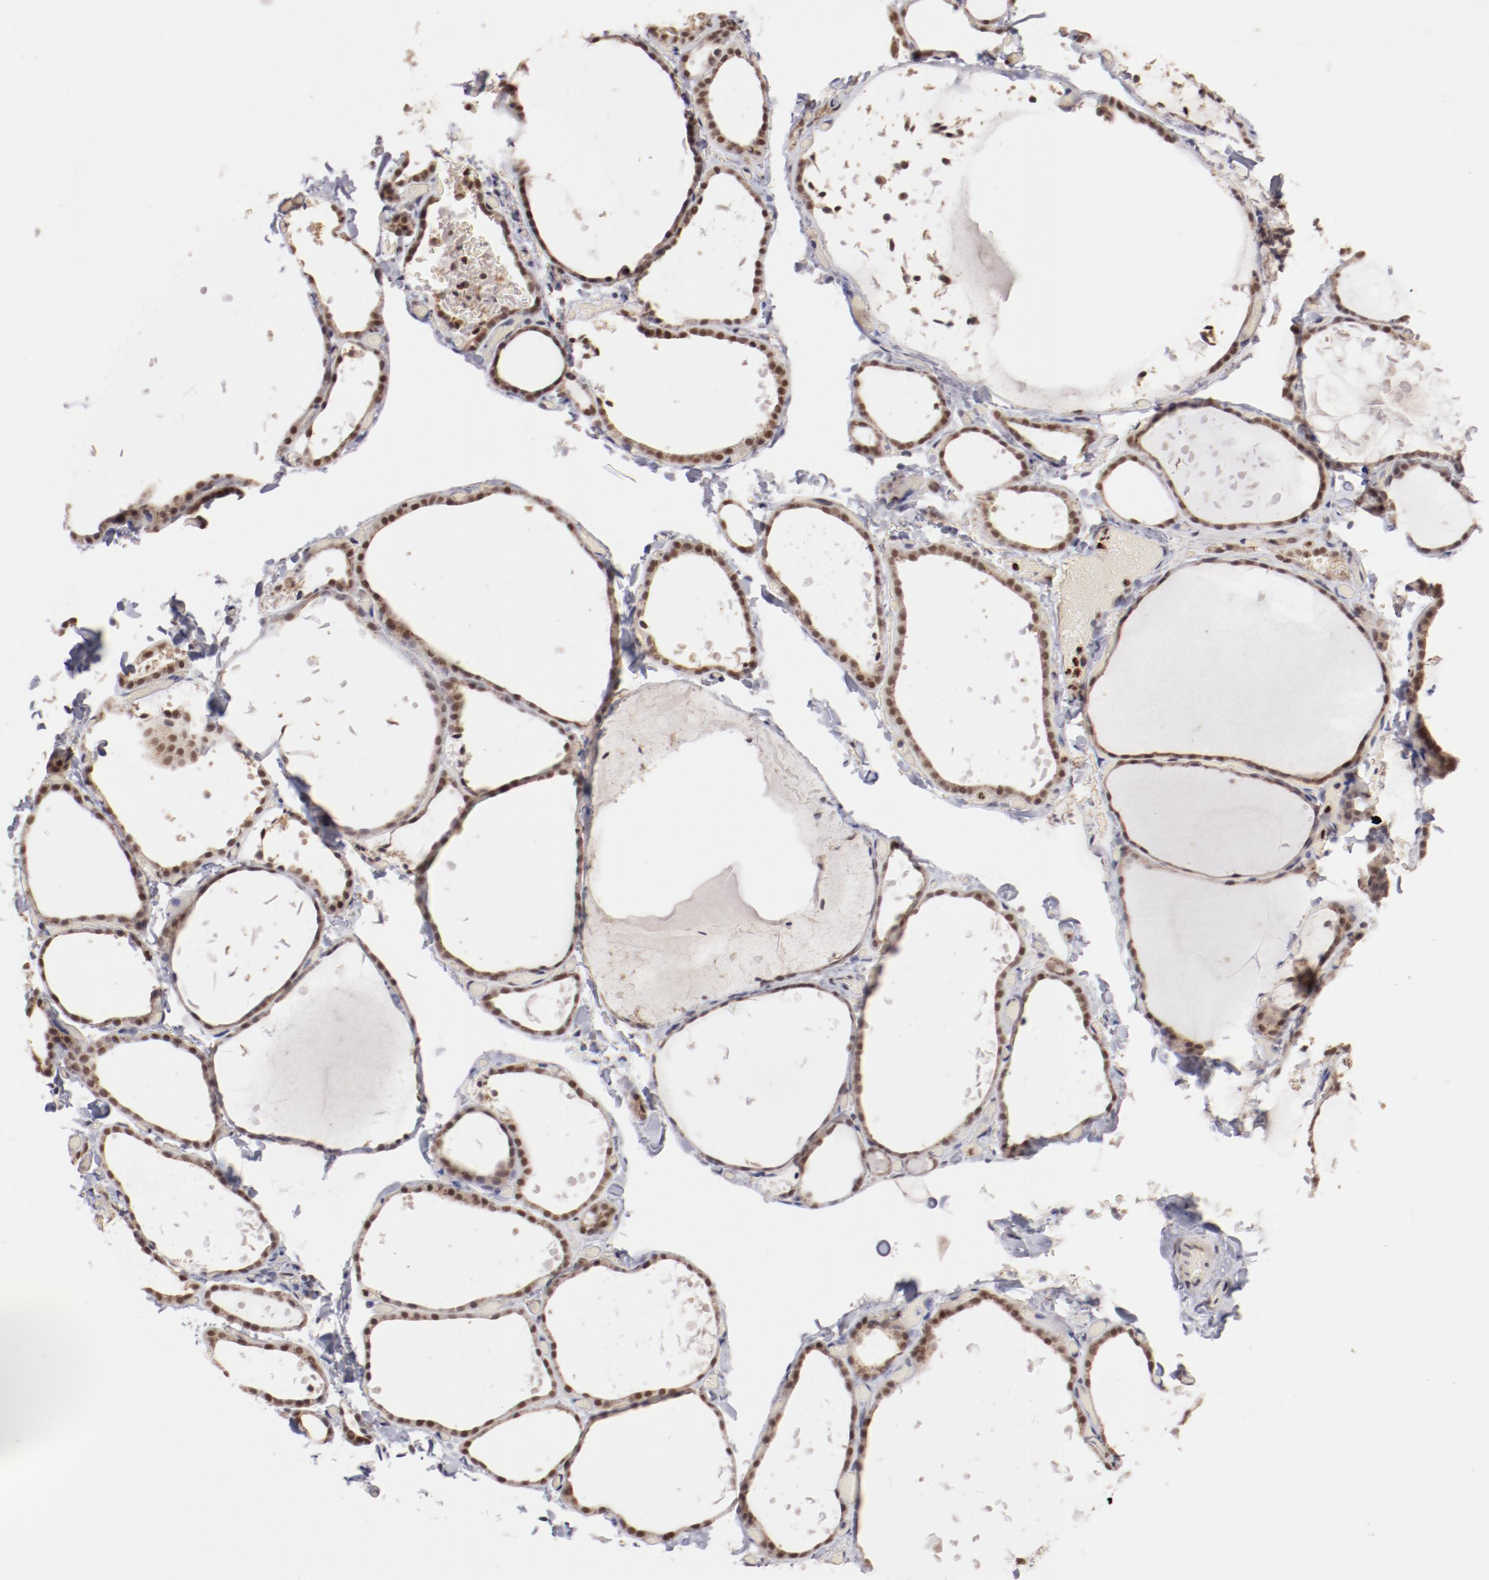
{"staining": {"intensity": "weak", "quantity": ">75%", "location": "cytoplasmic/membranous,nuclear"}, "tissue": "thyroid gland", "cell_type": "Glandular cells", "image_type": "normal", "snomed": [{"axis": "morphology", "description": "Normal tissue, NOS"}, {"axis": "topography", "description": "Thyroid gland"}], "caption": "Weak cytoplasmic/membranous,nuclear staining for a protein is appreciated in about >75% of glandular cells of normal thyroid gland using immunohistochemistry.", "gene": "NFE2", "patient": {"sex": "female", "age": 22}}